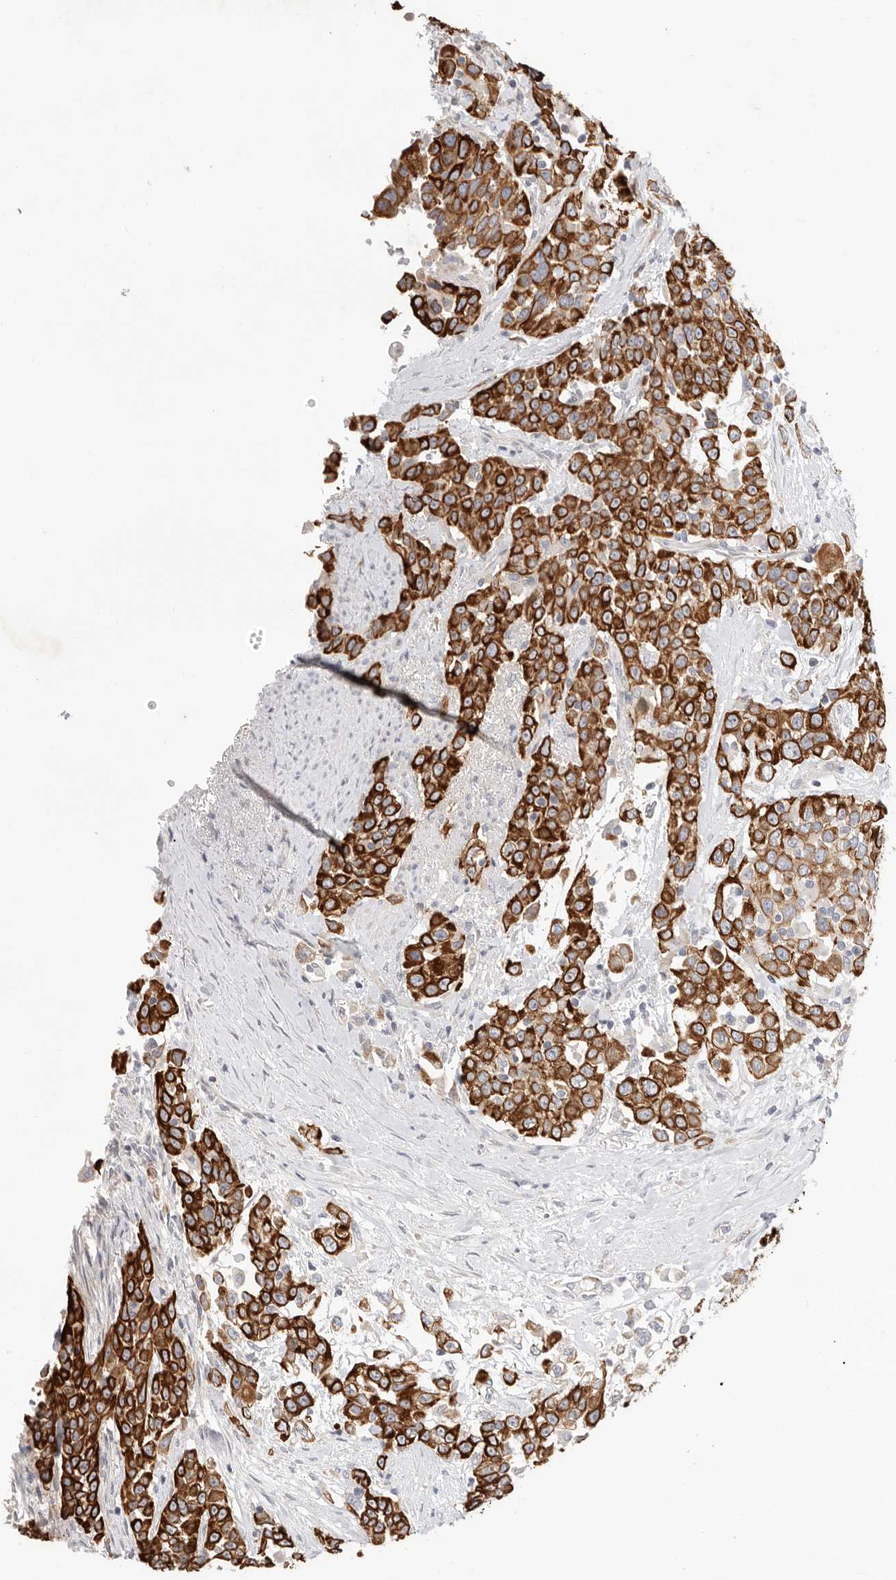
{"staining": {"intensity": "strong", "quantity": ">75%", "location": "cytoplasmic/membranous"}, "tissue": "urothelial cancer", "cell_type": "Tumor cells", "image_type": "cancer", "snomed": [{"axis": "morphology", "description": "Urothelial carcinoma, High grade"}, {"axis": "topography", "description": "Urinary bladder"}], "caption": "Urothelial cancer stained with a brown dye shows strong cytoplasmic/membranous positive positivity in approximately >75% of tumor cells.", "gene": "USH1C", "patient": {"sex": "female", "age": 80}}